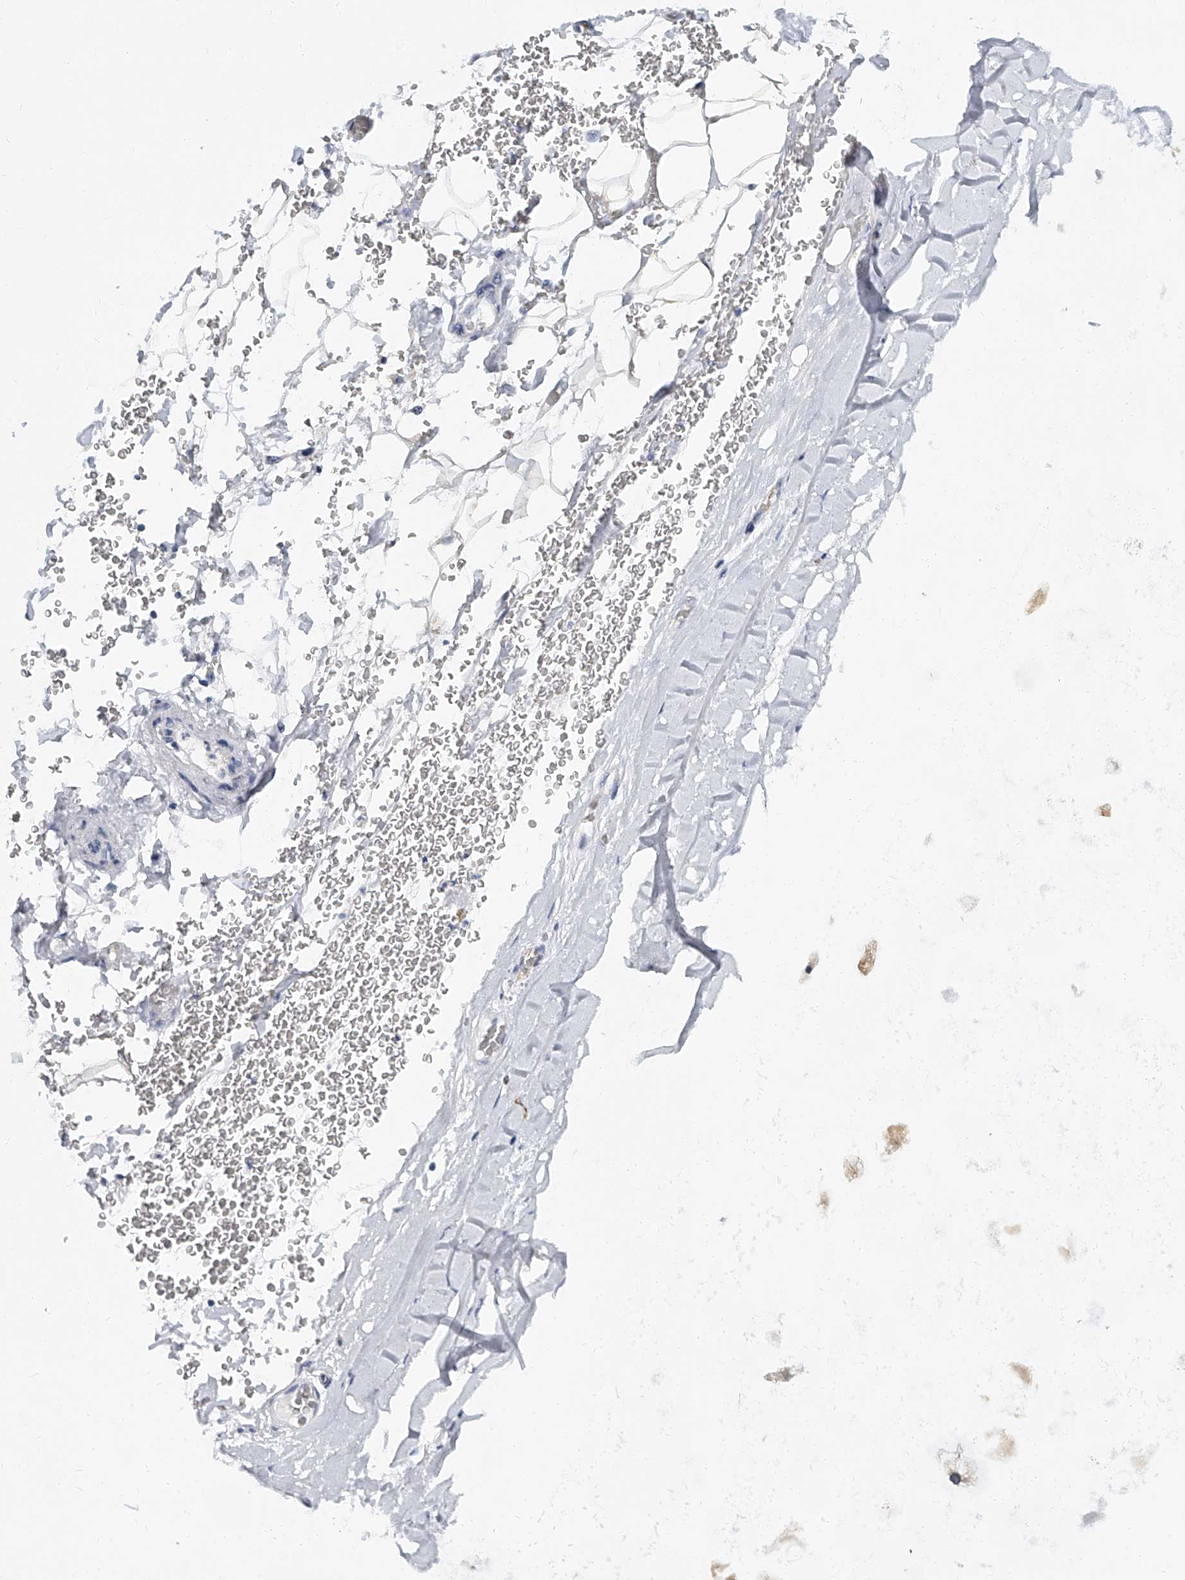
{"staining": {"intensity": "negative", "quantity": "none", "location": "none"}, "tissue": "adipose tissue", "cell_type": "Adipocytes", "image_type": "normal", "snomed": [{"axis": "morphology", "description": "Normal tissue, NOS"}, {"axis": "topography", "description": "Bronchus"}], "caption": "Adipocytes show no significant expression in normal adipose tissue. The staining is performed using DAB (3,3'-diaminobenzidine) brown chromogen with nuclei counter-stained in using hematoxylin.", "gene": "KIRREL1", "patient": {"sex": "male", "age": 66}}